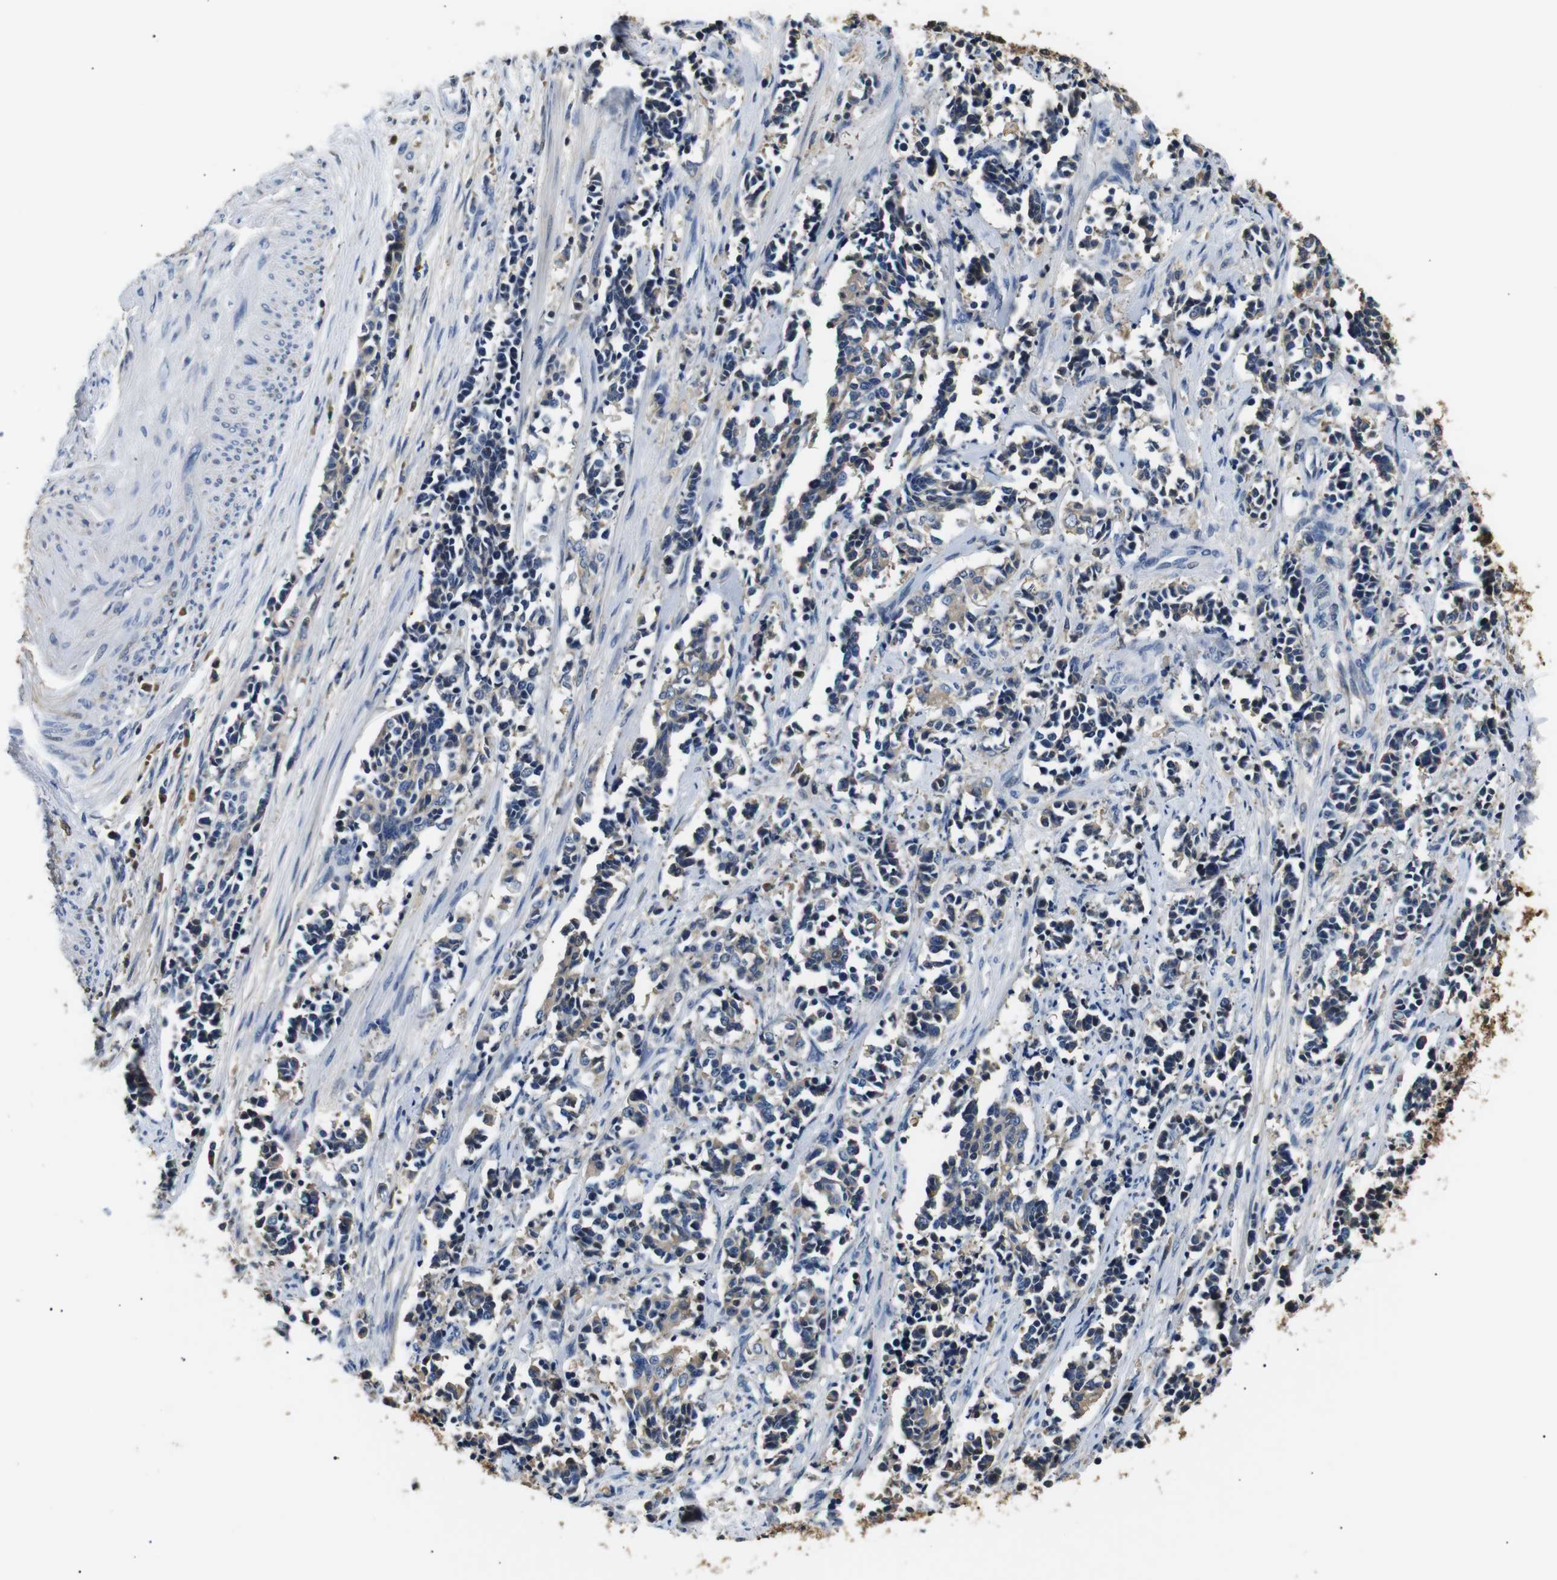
{"staining": {"intensity": "moderate", "quantity": "25%-75%", "location": "cytoplasmic/membranous"}, "tissue": "cervical cancer", "cell_type": "Tumor cells", "image_type": "cancer", "snomed": [{"axis": "morphology", "description": "Squamous cell carcinoma, NOS"}, {"axis": "topography", "description": "Cervix"}], "caption": "A brown stain labels moderate cytoplasmic/membranous expression of a protein in human cervical squamous cell carcinoma tumor cells.", "gene": "LHCGR", "patient": {"sex": "female", "age": 35}}